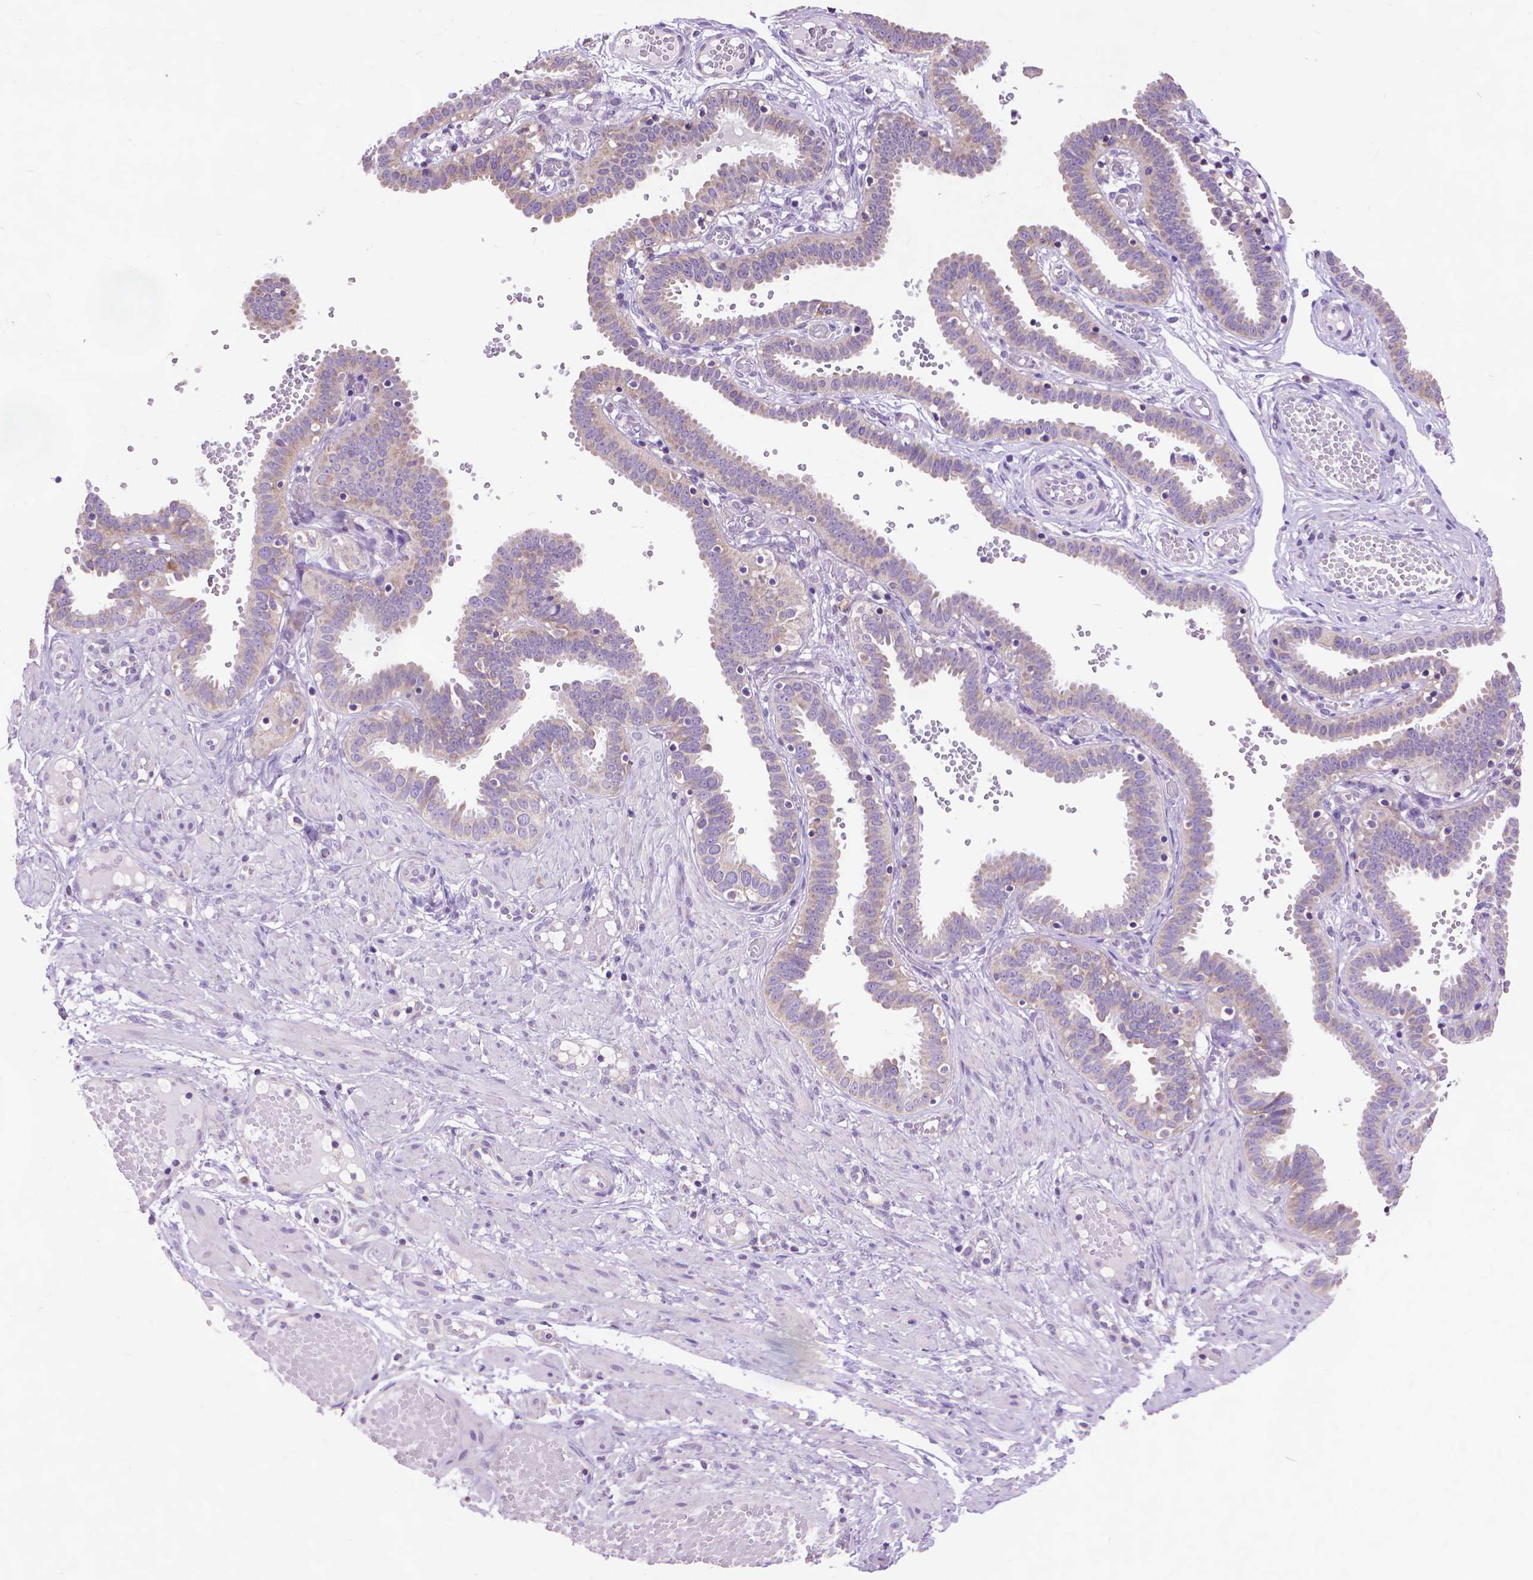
{"staining": {"intensity": "weak", "quantity": "<25%", "location": "cytoplasmic/membranous"}, "tissue": "fallopian tube", "cell_type": "Glandular cells", "image_type": "normal", "snomed": [{"axis": "morphology", "description": "Normal tissue, NOS"}, {"axis": "topography", "description": "Fallopian tube"}], "caption": "Immunohistochemistry micrograph of unremarkable human fallopian tube stained for a protein (brown), which demonstrates no staining in glandular cells. The staining was performed using DAB to visualize the protein expression in brown, while the nuclei were stained in blue with hematoxylin (Magnification: 20x).", "gene": "SYN1", "patient": {"sex": "female", "age": 37}}